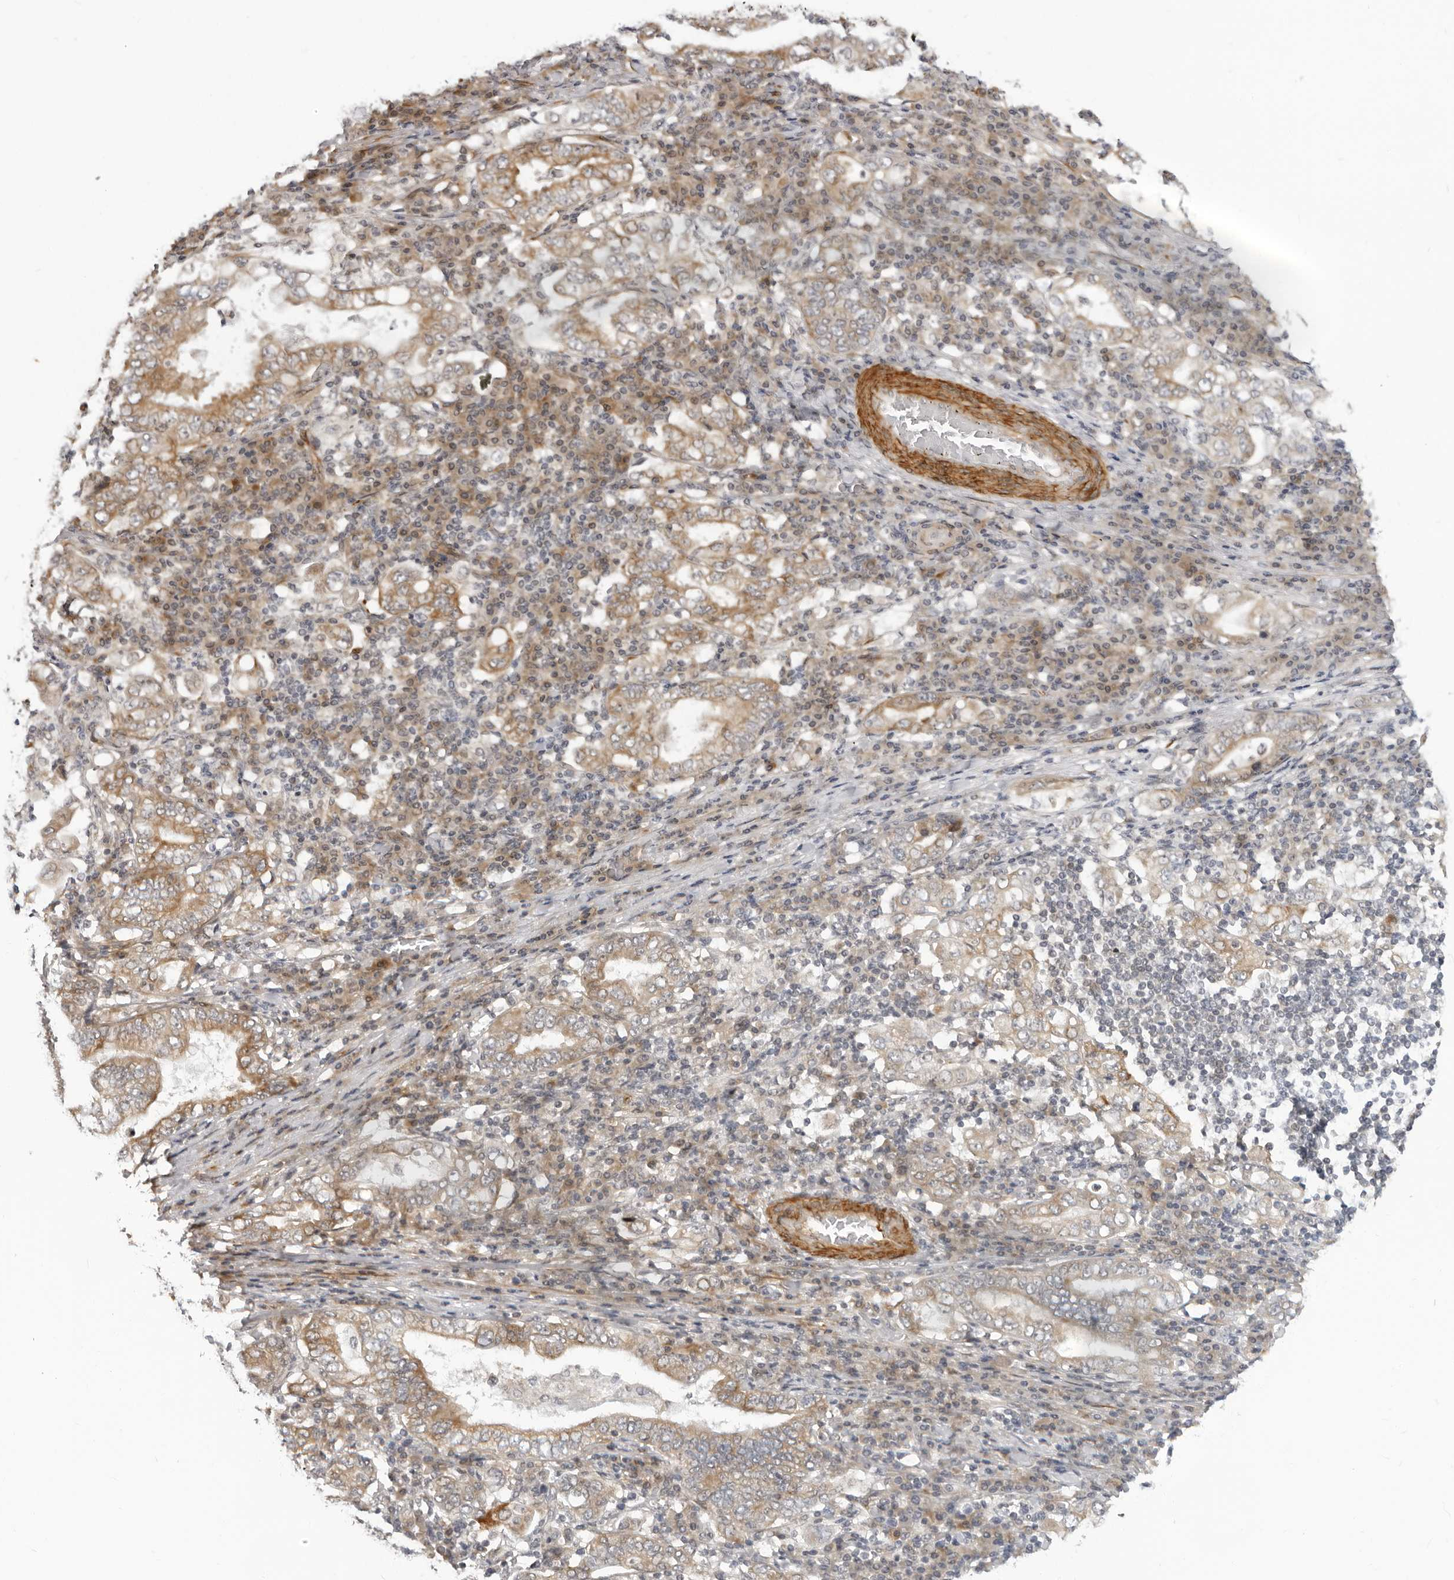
{"staining": {"intensity": "moderate", "quantity": ">75%", "location": "cytoplasmic/membranous"}, "tissue": "stomach cancer", "cell_type": "Tumor cells", "image_type": "cancer", "snomed": [{"axis": "morphology", "description": "Normal tissue, NOS"}, {"axis": "morphology", "description": "Adenocarcinoma, NOS"}, {"axis": "topography", "description": "Esophagus"}, {"axis": "topography", "description": "Stomach, upper"}, {"axis": "topography", "description": "Peripheral nerve tissue"}], "caption": "Immunohistochemical staining of adenocarcinoma (stomach) shows medium levels of moderate cytoplasmic/membranous expression in about >75% of tumor cells.", "gene": "SRGAP2", "patient": {"sex": "male", "age": 62}}